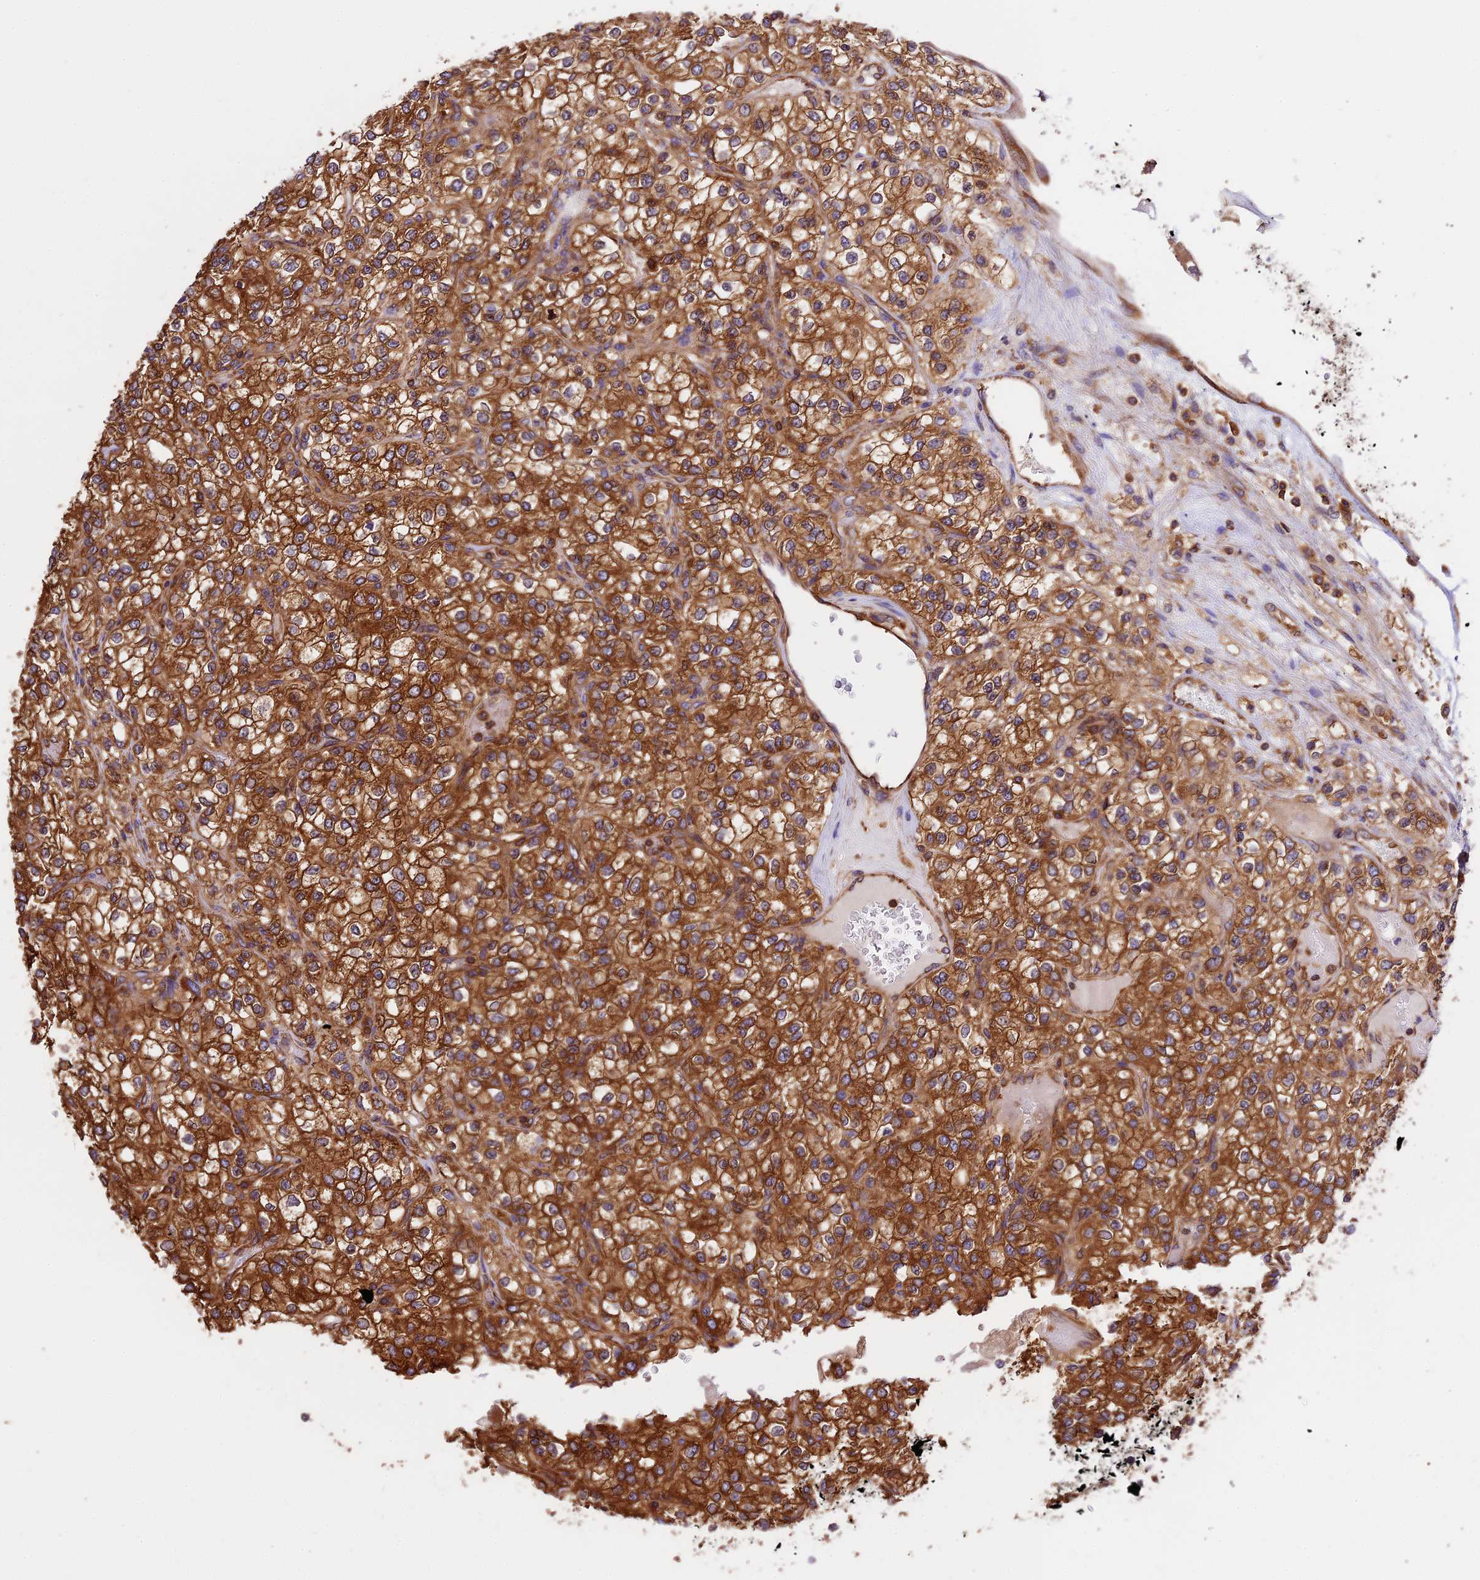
{"staining": {"intensity": "strong", "quantity": ">75%", "location": "cytoplasmic/membranous"}, "tissue": "renal cancer", "cell_type": "Tumor cells", "image_type": "cancer", "snomed": [{"axis": "morphology", "description": "Adenocarcinoma, NOS"}, {"axis": "topography", "description": "Kidney"}], "caption": "A histopathology image showing strong cytoplasmic/membranous positivity in about >75% of tumor cells in renal cancer, as visualized by brown immunohistochemical staining.", "gene": "KARS1", "patient": {"sex": "male", "age": 80}}